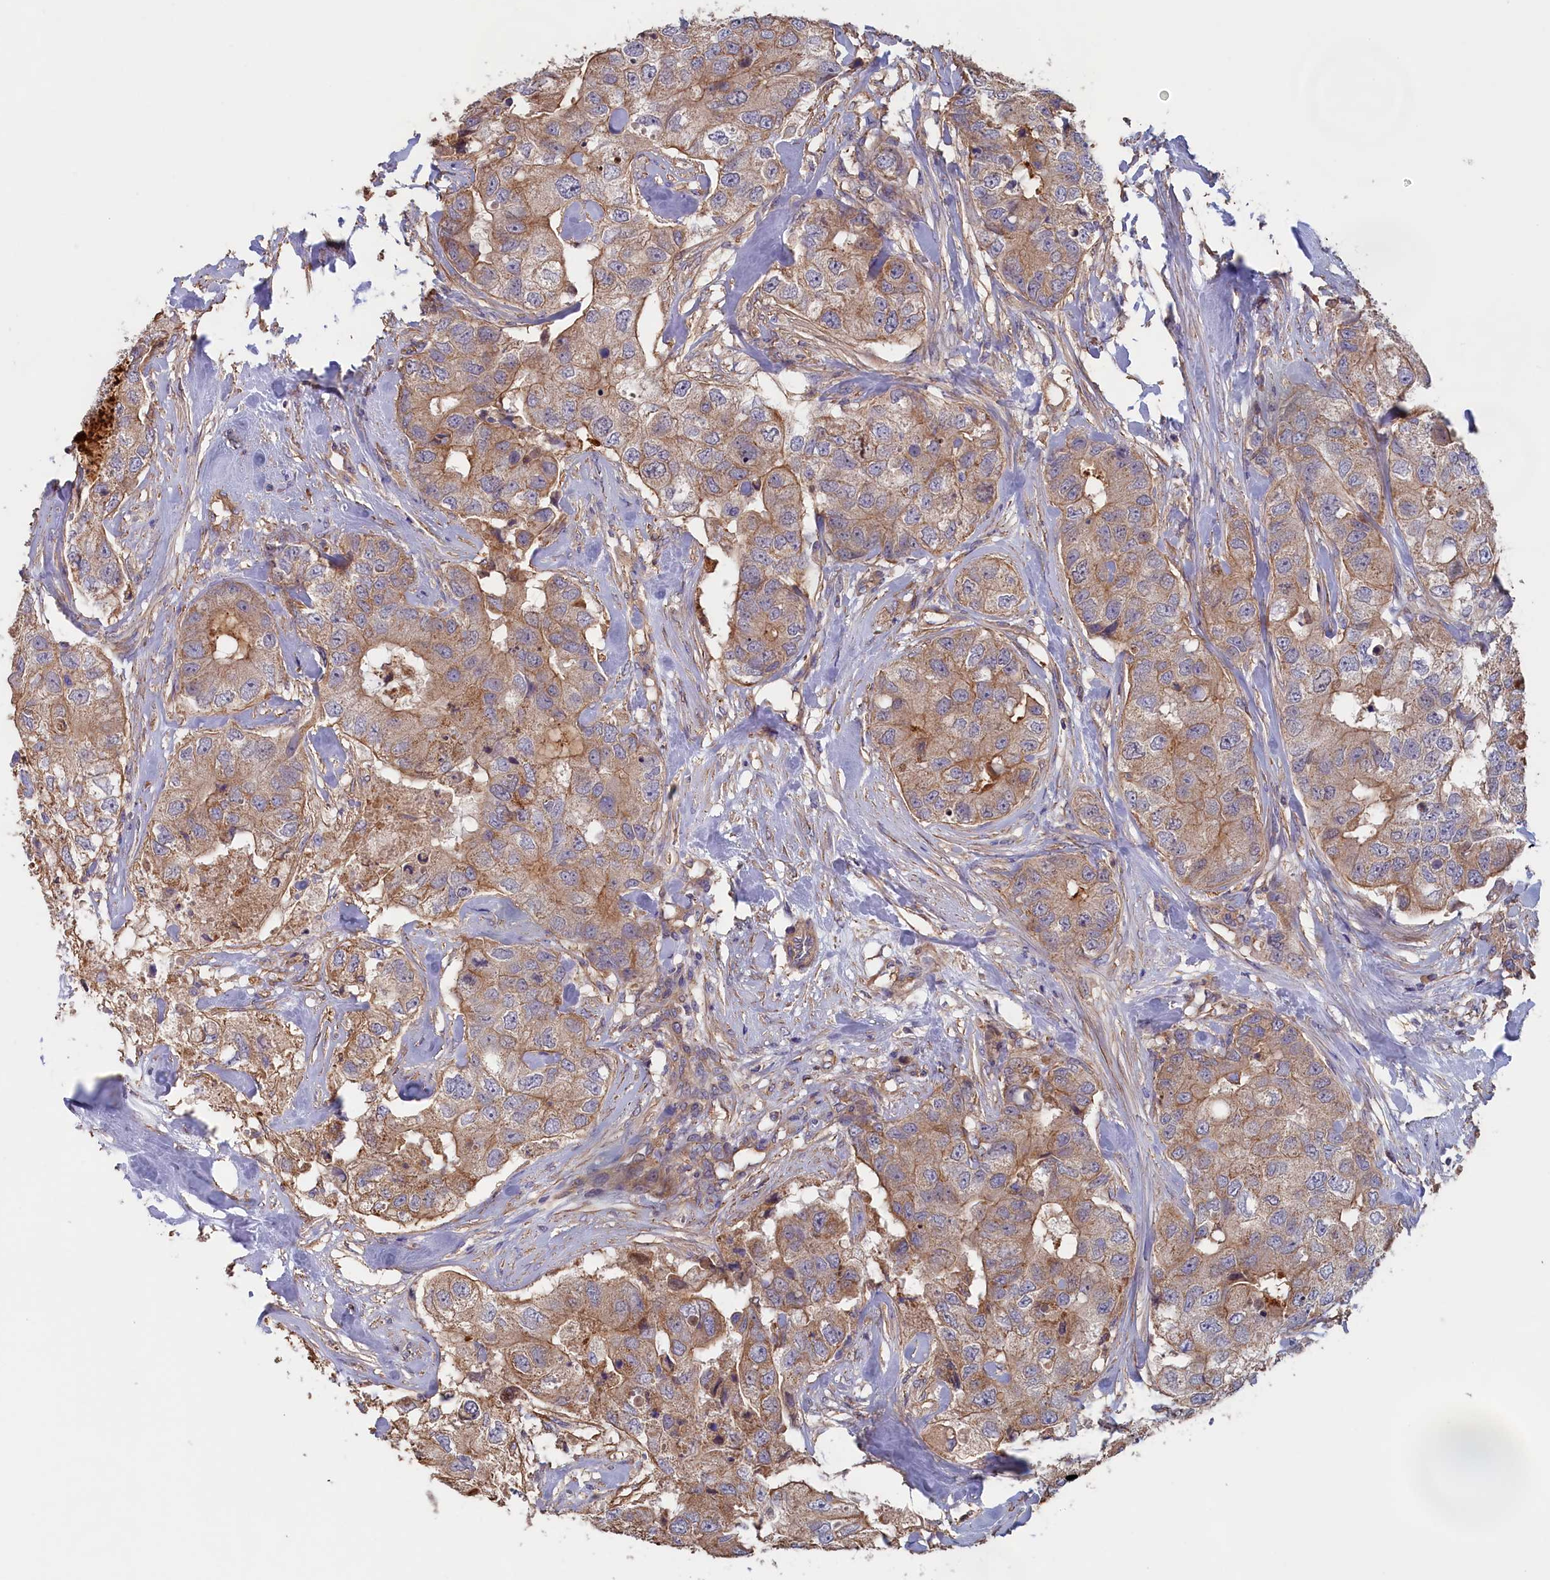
{"staining": {"intensity": "moderate", "quantity": ">75%", "location": "cytoplasmic/membranous"}, "tissue": "breast cancer", "cell_type": "Tumor cells", "image_type": "cancer", "snomed": [{"axis": "morphology", "description": "Duct carcinoma"}, {"axis": "topography", "description": "Breast"}], "caption": "Immunohistochemistry (IHC) micrograph of invasive ductal carcinoma (breast) stained for a protein (brown), which reveals medium levels of moderate cytoplasmic/membranous positivity in approximately >75% of tumor cells.", "gene": "ANKRD2", "patient": {"sex": "female", "age": 62}}